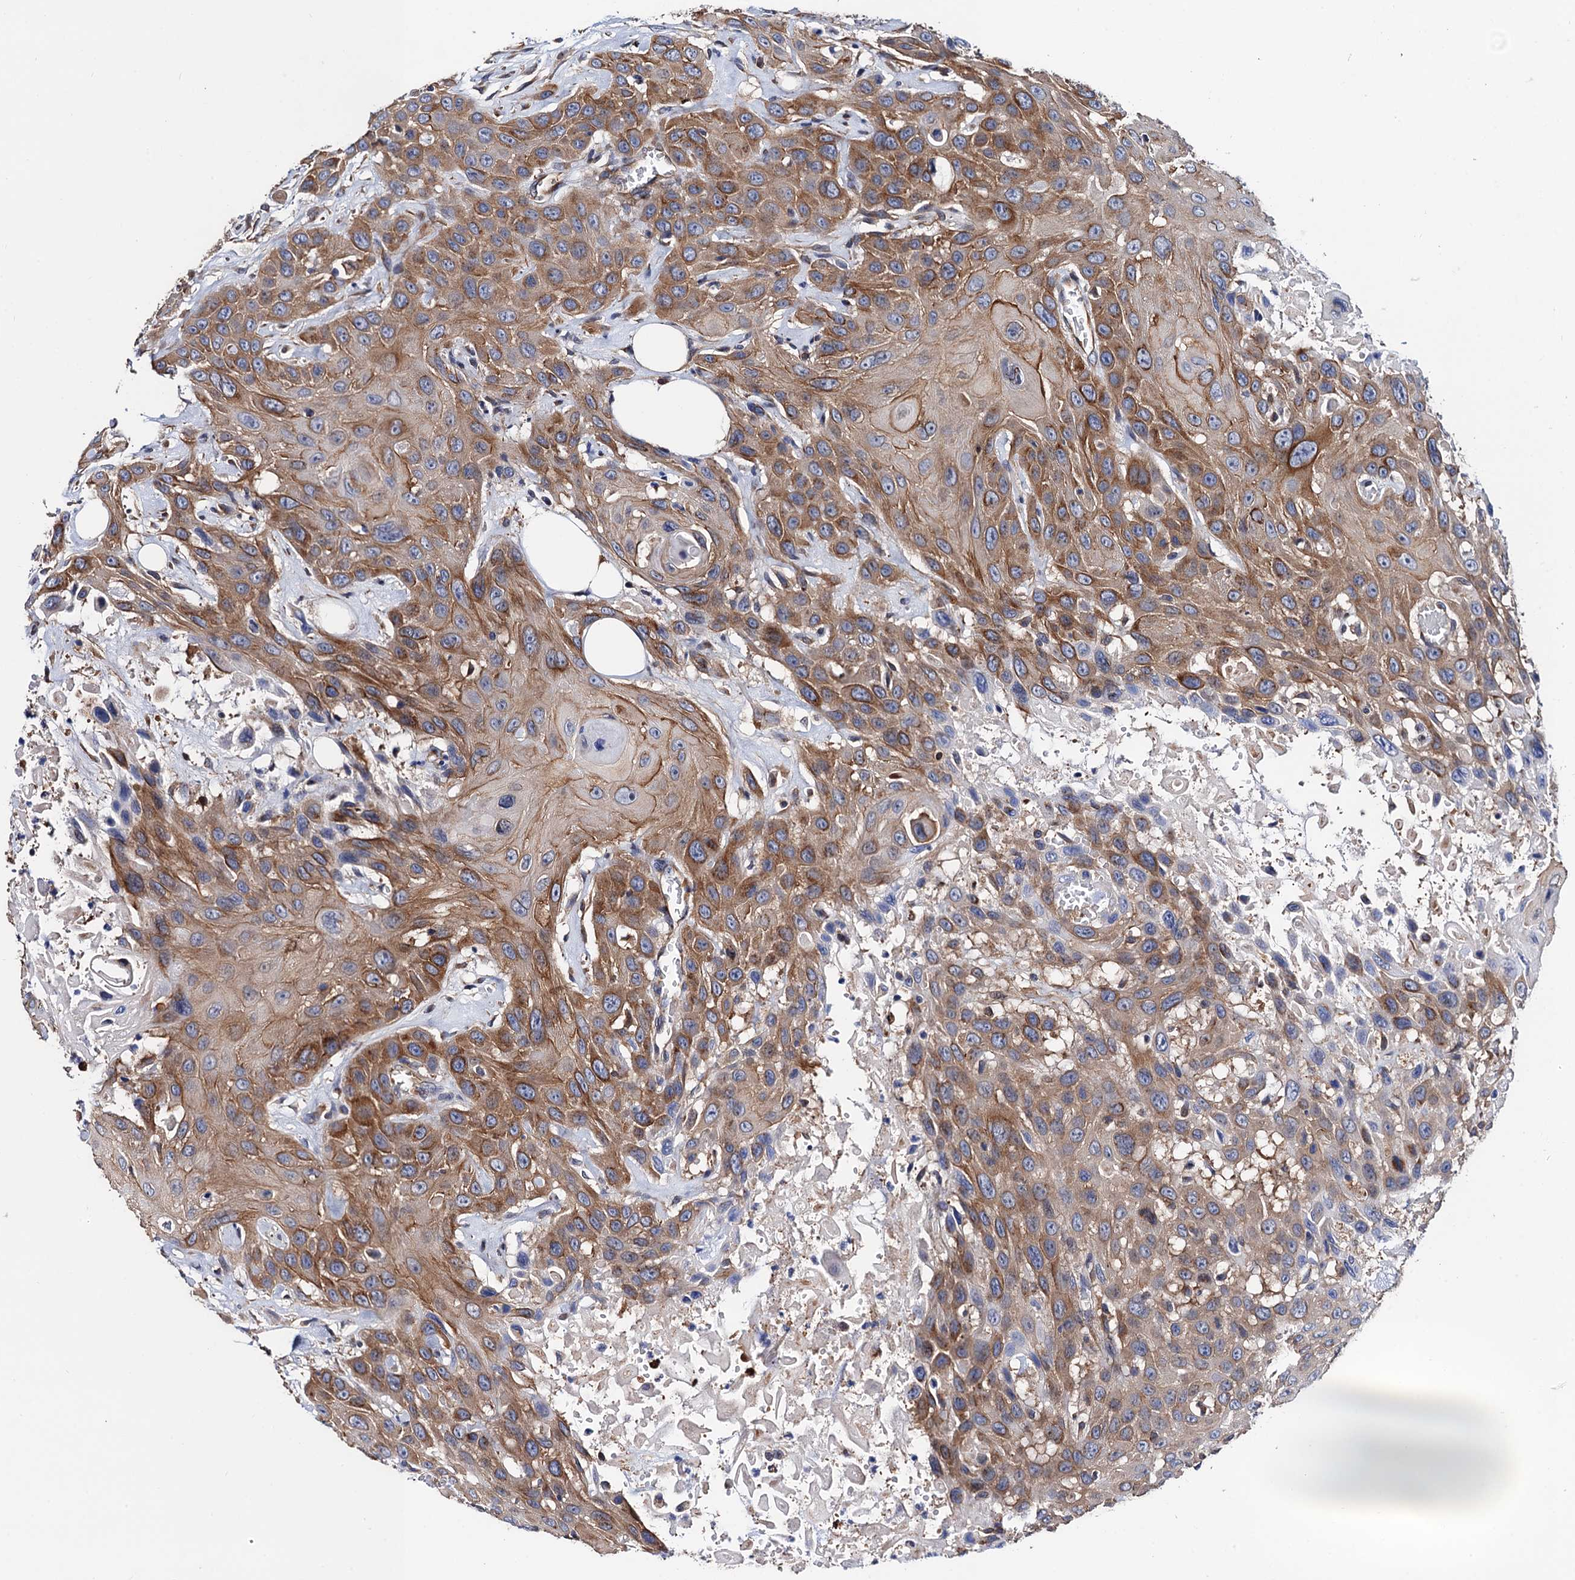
{"staining": {"intensity": "moderate", "quantity": ">75%", "location": "cytoplasmic/membranous"}, "tissue": "head and neck cancer", "cell_type": "Tumor cells", "image_type": "cancer", "snomed": [{"axis": "morphology", "description": "Squamous cell carcinoma, NOS"}, {"axis": "topography", "description": "Head-Neck"}], "caption": "Squamous cell carcinoma (head and neck) stained for a protein (brown) reveals moderate cytoplasmic/membranous positive staining in about >75% of tumor cells.", "gene": "ZDHHC18", "patient": {"sex": "male", "age": 81}}